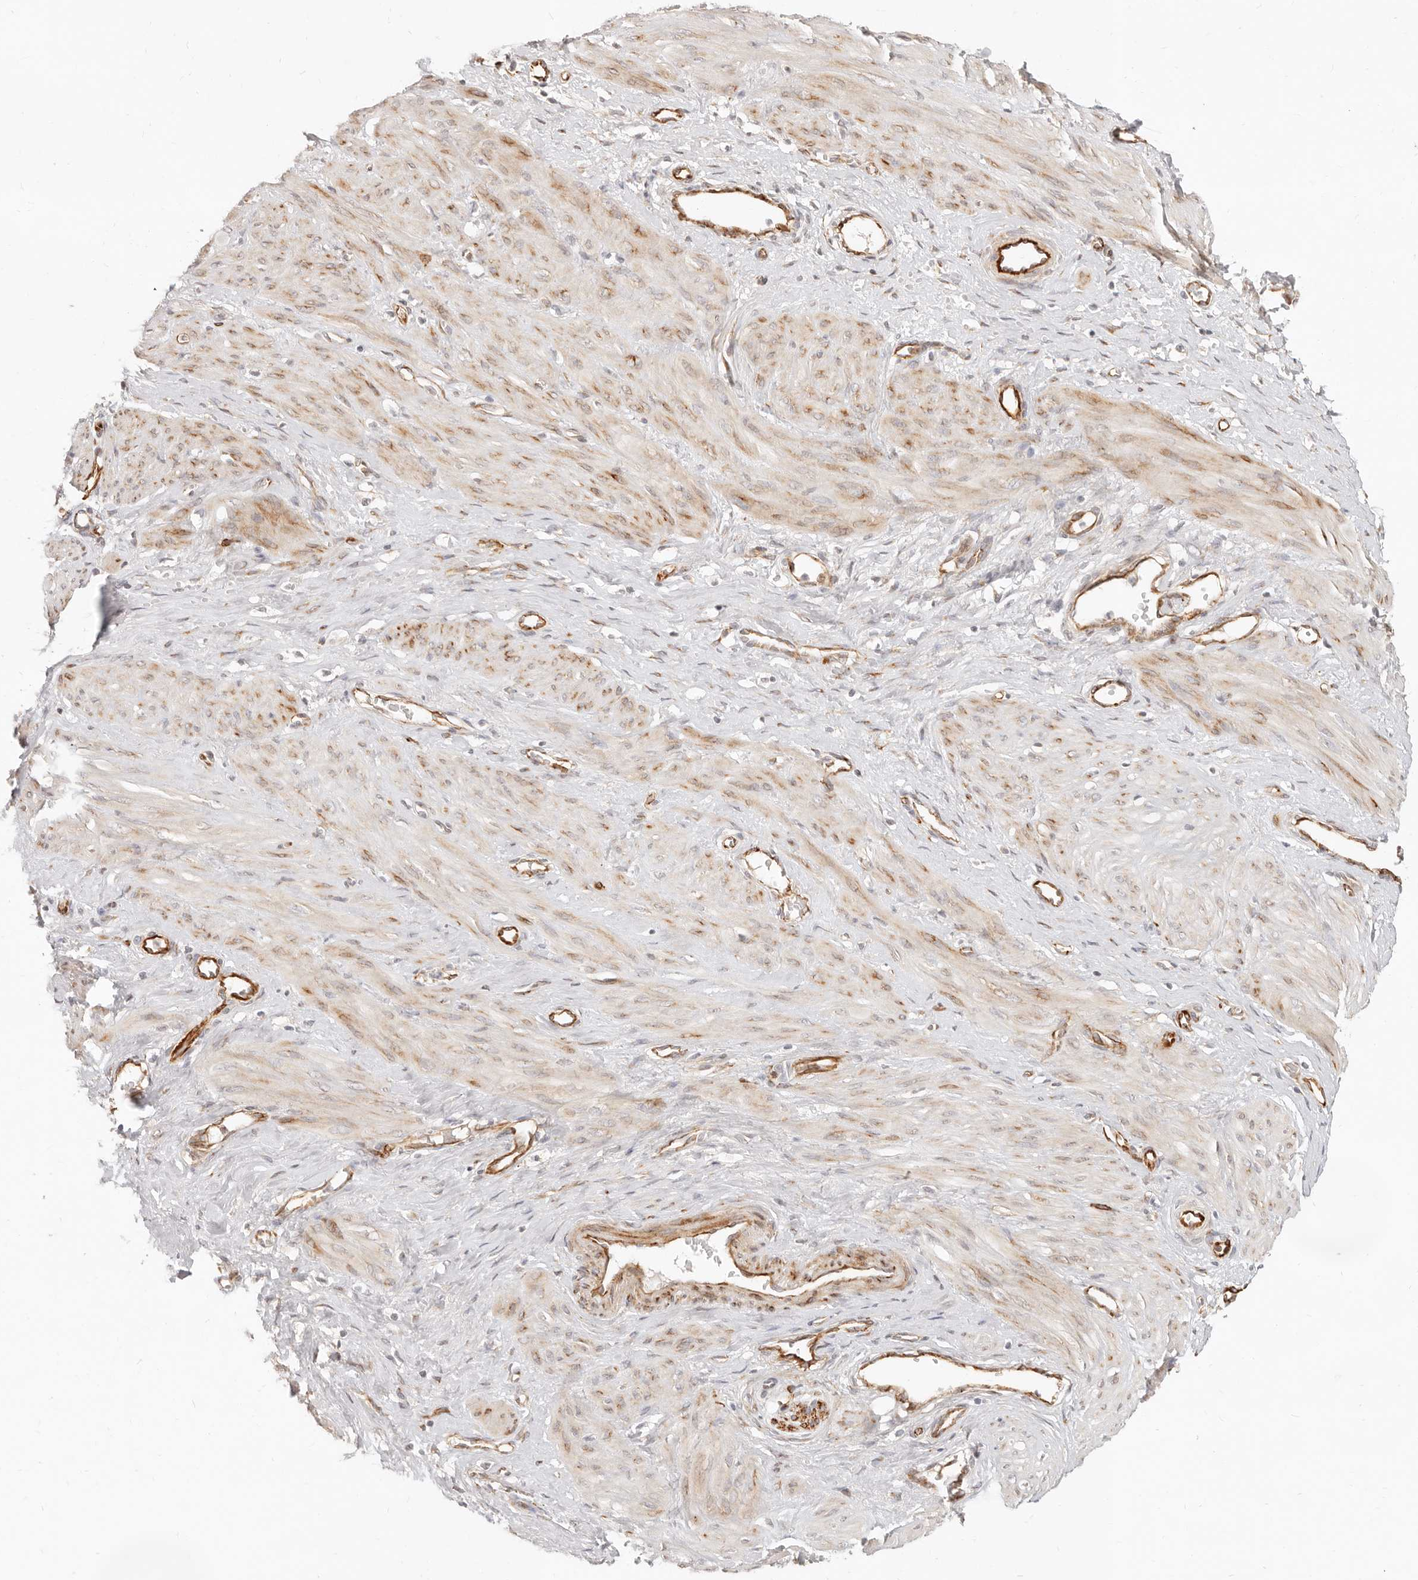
{"staining": {"intensity": "moderate", "quantity": ">75%", "location": "cytoplasmic/membranous"}, "tissue": "smooth muscle", "cell_type": "Smooth muscle cells", "image_type": "normal", "snomed": [{"axis": "morphology", "description": "Normal tissue, NOS"}, {"axis": "topography", "description": "Endometrium"}], "caption": "Immunohistochemical staining of benign human smooth muscle reveals >75% levels of moderate cytoplasmic/membranous protein expression in approximately >75% of smooth muscle cells. (IHC, brightfield microscopy, high magnification).", "gene": "SASS6", "patient": {"sex": "female", "age": 33}}